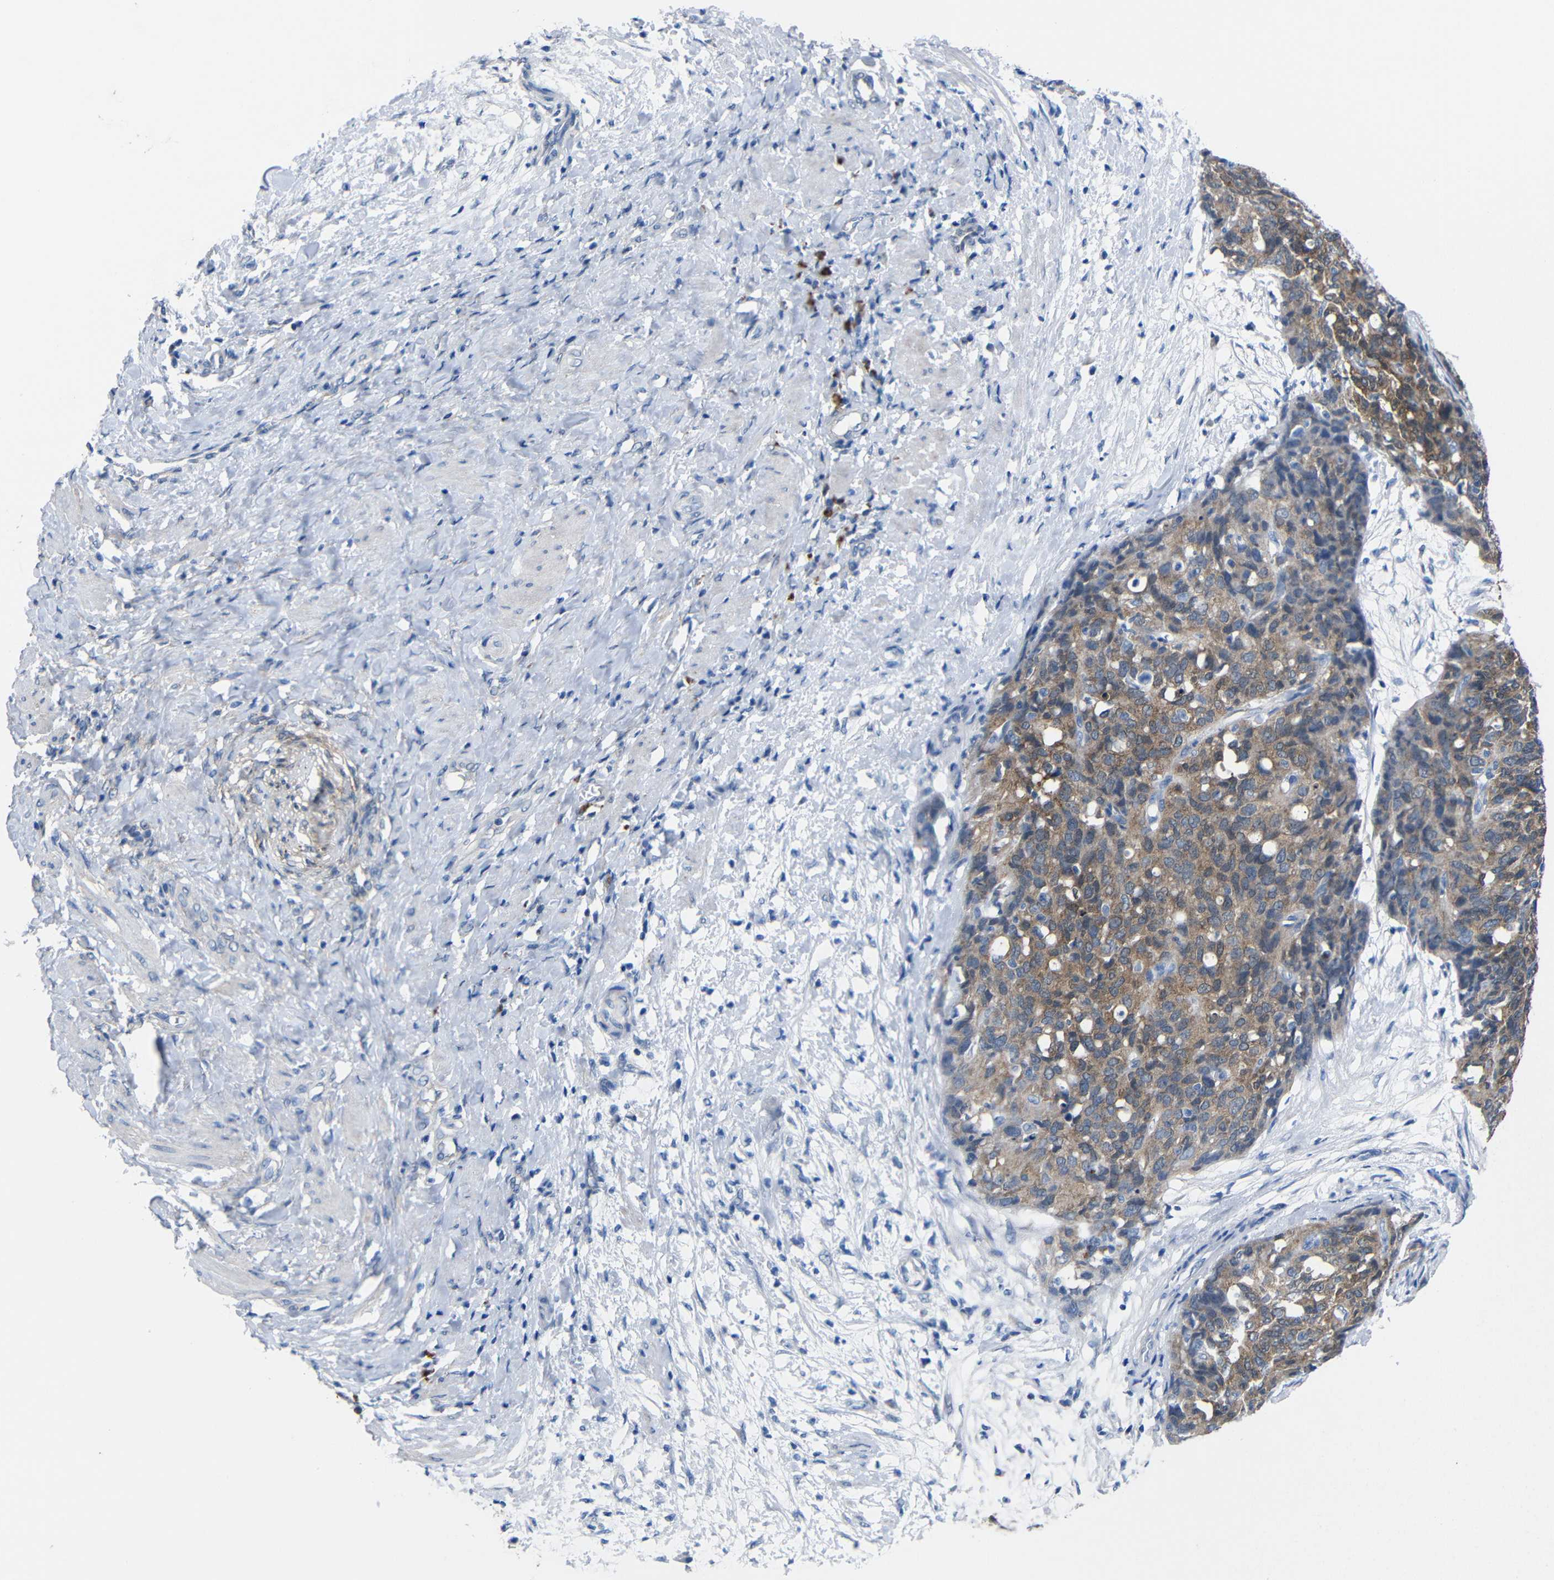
{"staining": {"intensity": "moderate", "quantity": ">75%", "location": "cytoplasmic/membranous"}, "tissue": "ovarian cancer", "cell_type": "Tumor cells", "image_type": "cancer", "snomed": [{"axis": "morphology", "description": "Carcinoma, endometroid"}, {"axis": "topography", "description": "Ovary"}], "caption": "Tumor cells reveal medium levels of moderate cytoplasmic/membranous expression in approximately >75% of cells in human ovarian endometroid carcinoma. Immunohistochemistry (ihc) stains the protein in brown and the nuclei are stained blue.", "gene": "PEBP1", "patient": {"sex": "female", "age": 60}}